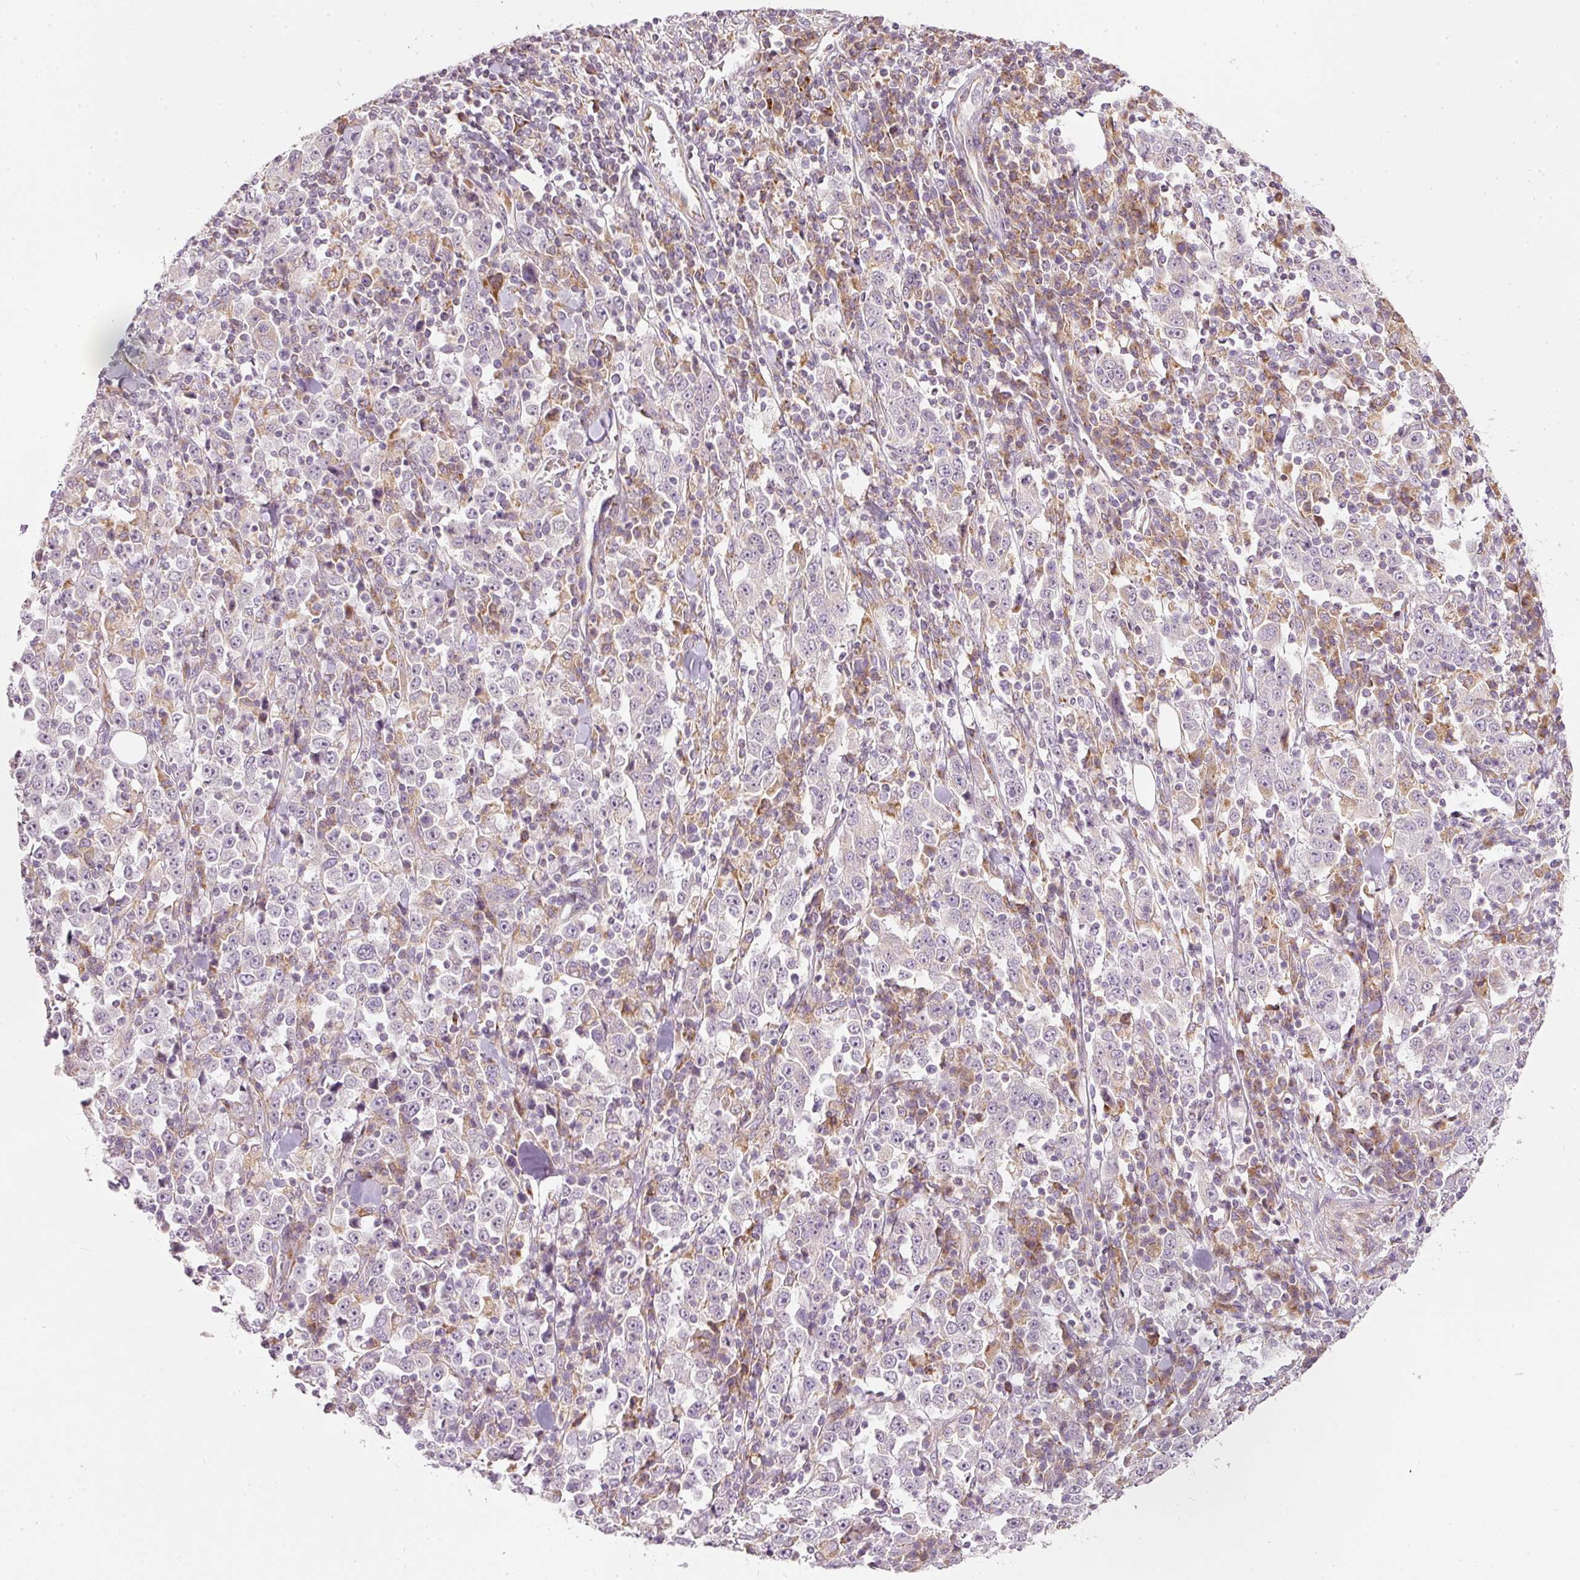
{"staining": {"intensity": "negative", "quantity": "none", "location": "none"}, "tissue": "stomach cancer", "cell_type": "Tumor cells", "image_type": "cancer", "snomed": [{"axis": "morphology", "description": "Normal tissue, NOS"}, {"axis": "morphology", "description": "Adenocarcinoma, NOS"}, {"axis": "topography", "description": "Stomach, upper"}, {"axis": "topography", "description": "Stomach"}], "caption": "Immunohistochemistry (IHC) image of stomach cancer (adenocarcinoma) stained for a protein (brown), which demonstrates no positivity in tumor cells. Nuclei are stained in blue.", "gene": "SNAPC5", "patient": {"sex": "male", "age": 59}}